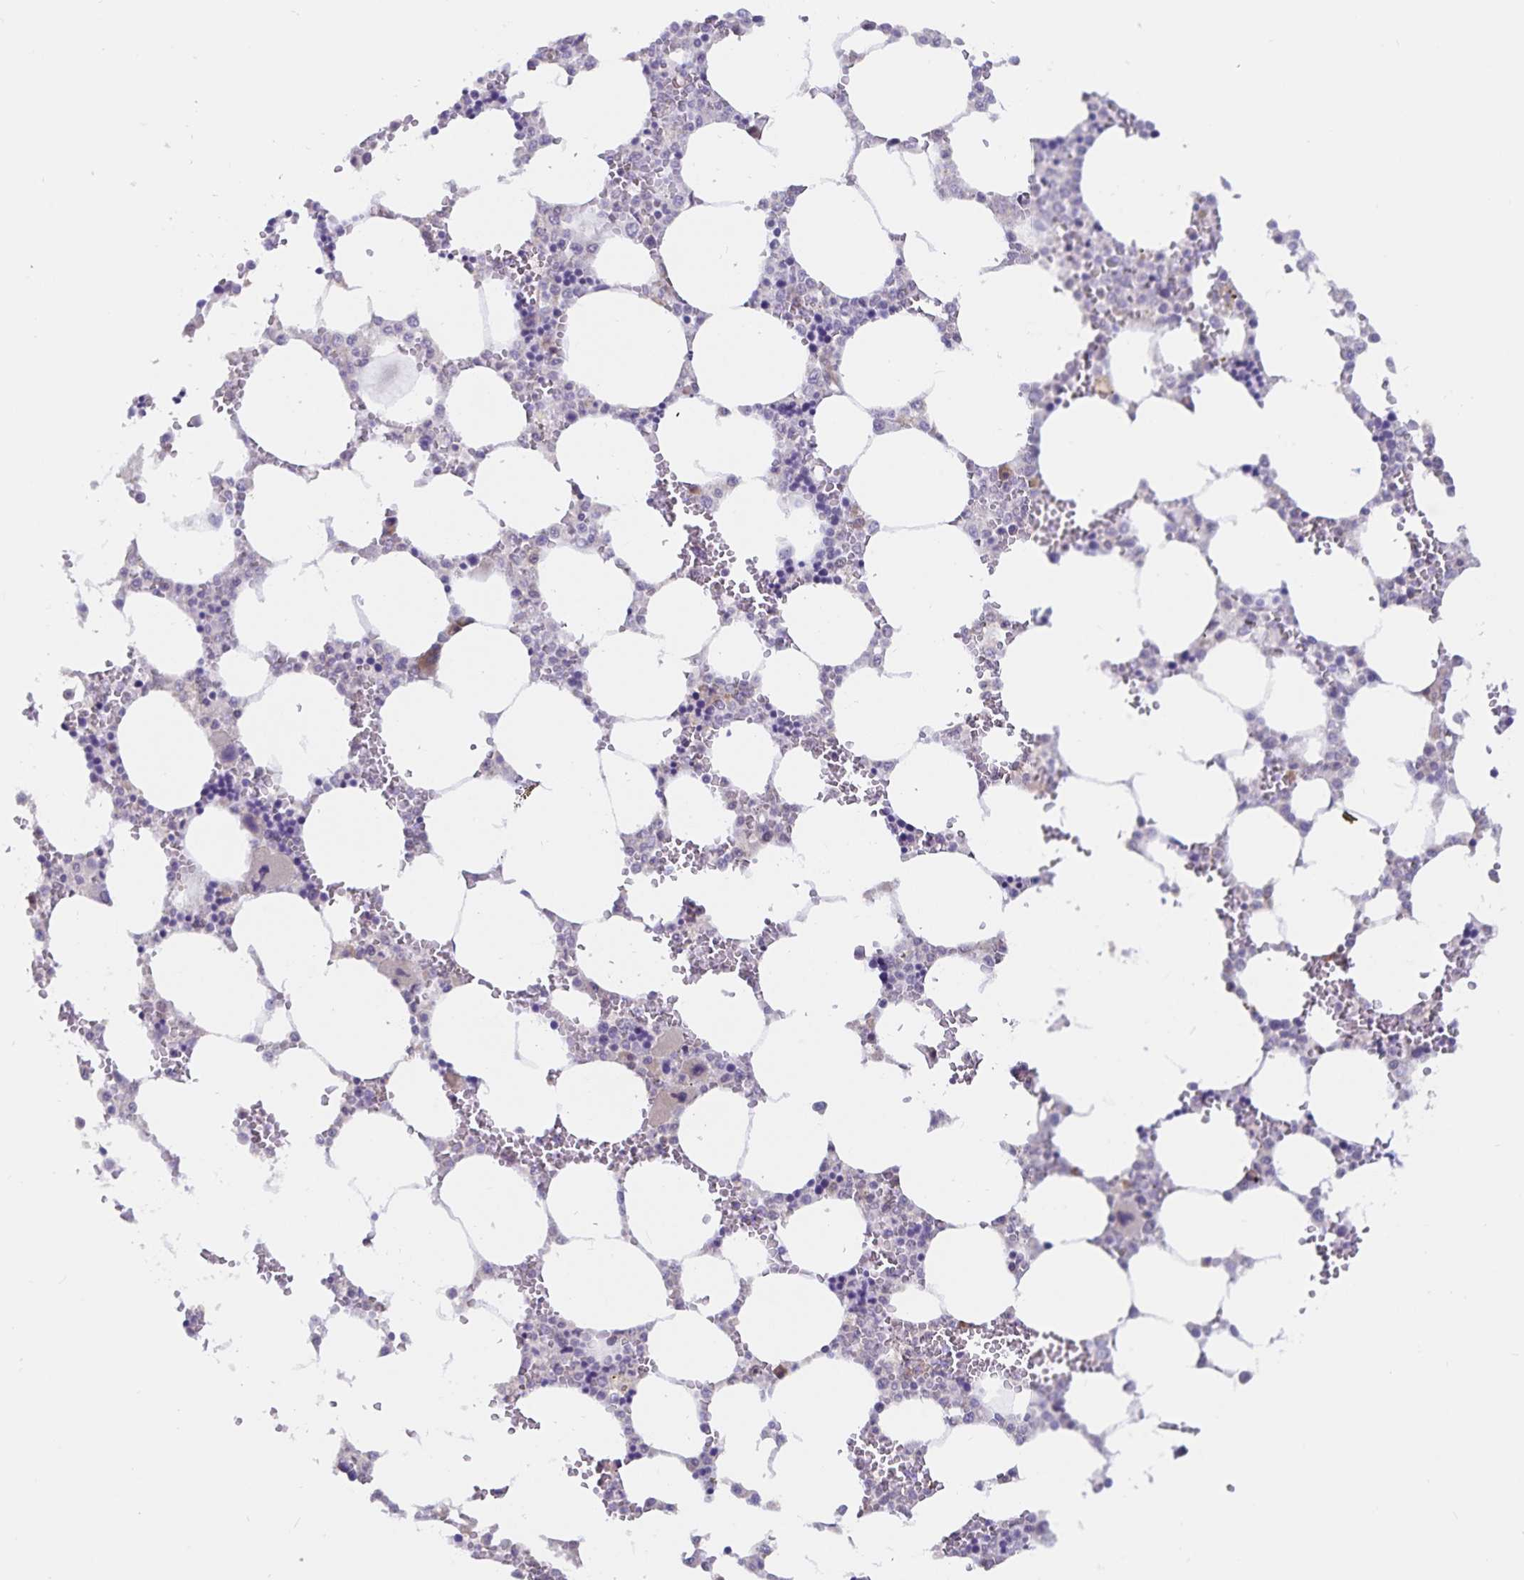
{"staining": {"intensity": "negative", "quantity": "none", "location": "none"}, "tissue": "bone marrow", "cell_type": "Hematopoietic cells", "image_type": "normal", "snomed": [{"axis": "morphology", "description": "Normal tissue, NOS"}, {"axis": "topography", "description": "Bone marrow"}], "caption": "An immunohistochemistry (IHC) image of benign bone marrow is shown. There is no staining in hematopoietic cells of bone marrow.", "gene": "ATP2A2", "patient": {"sex": "male", "age": 64}}